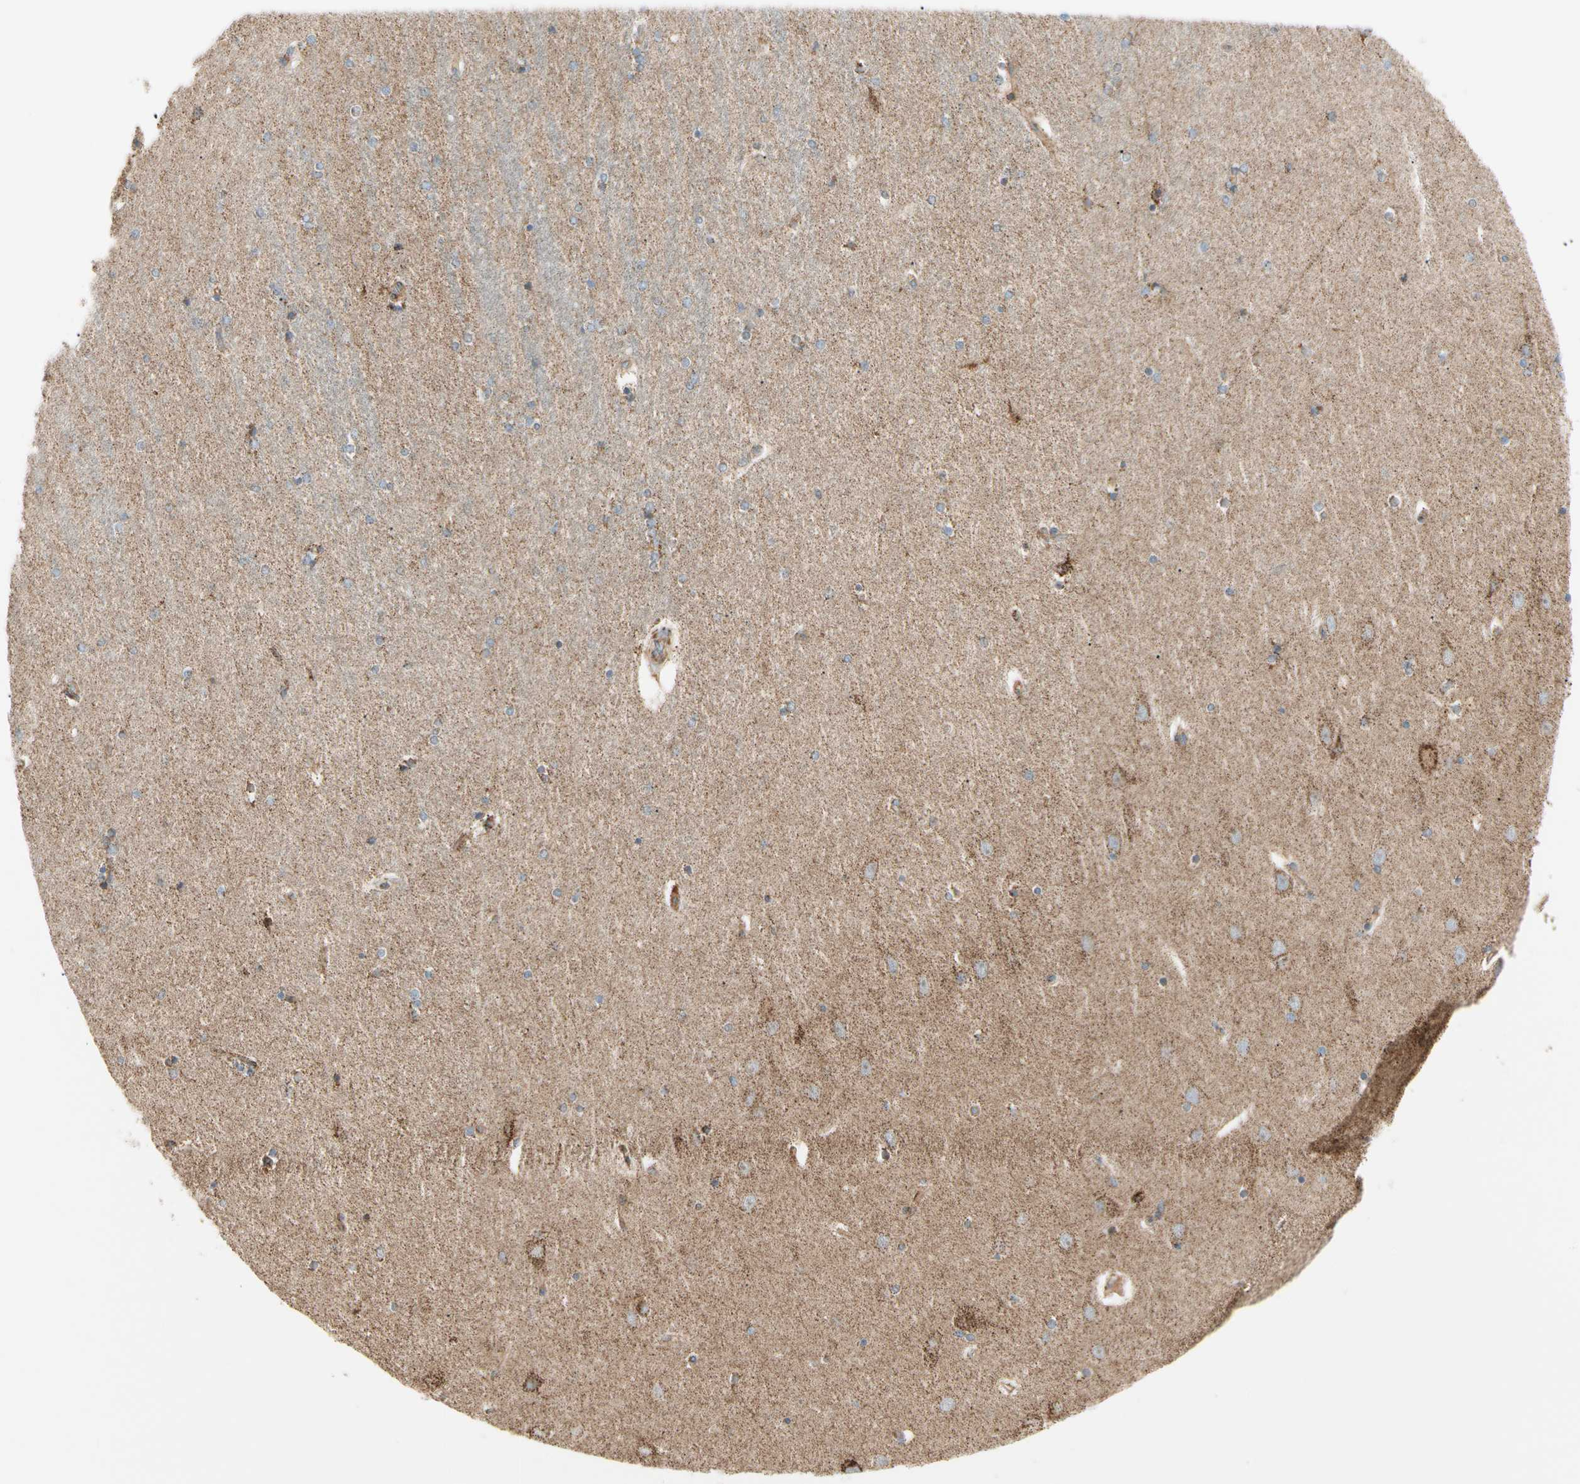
{"staining": {"intensity": "weak", "quantity": "25%-75%", "location": "cytoplasmic/membranous"}, "tissue": "hippocampus", "cell_type": "Glial cells", "image_type": "normal", "snomed": [{"axis": "morphology", "description": "Normal tissue, NOS"}, {"axis": "topography", "description": "Hippocampus"}], "caption": "The photomicrograph reveals staining of normal hippocampus, revealing weak cytoplasmic/membranous protein positivity (brown color) within glial cells.", "gene": "TBC1D10A", "patient": {"sex": "female", "age": 54}}